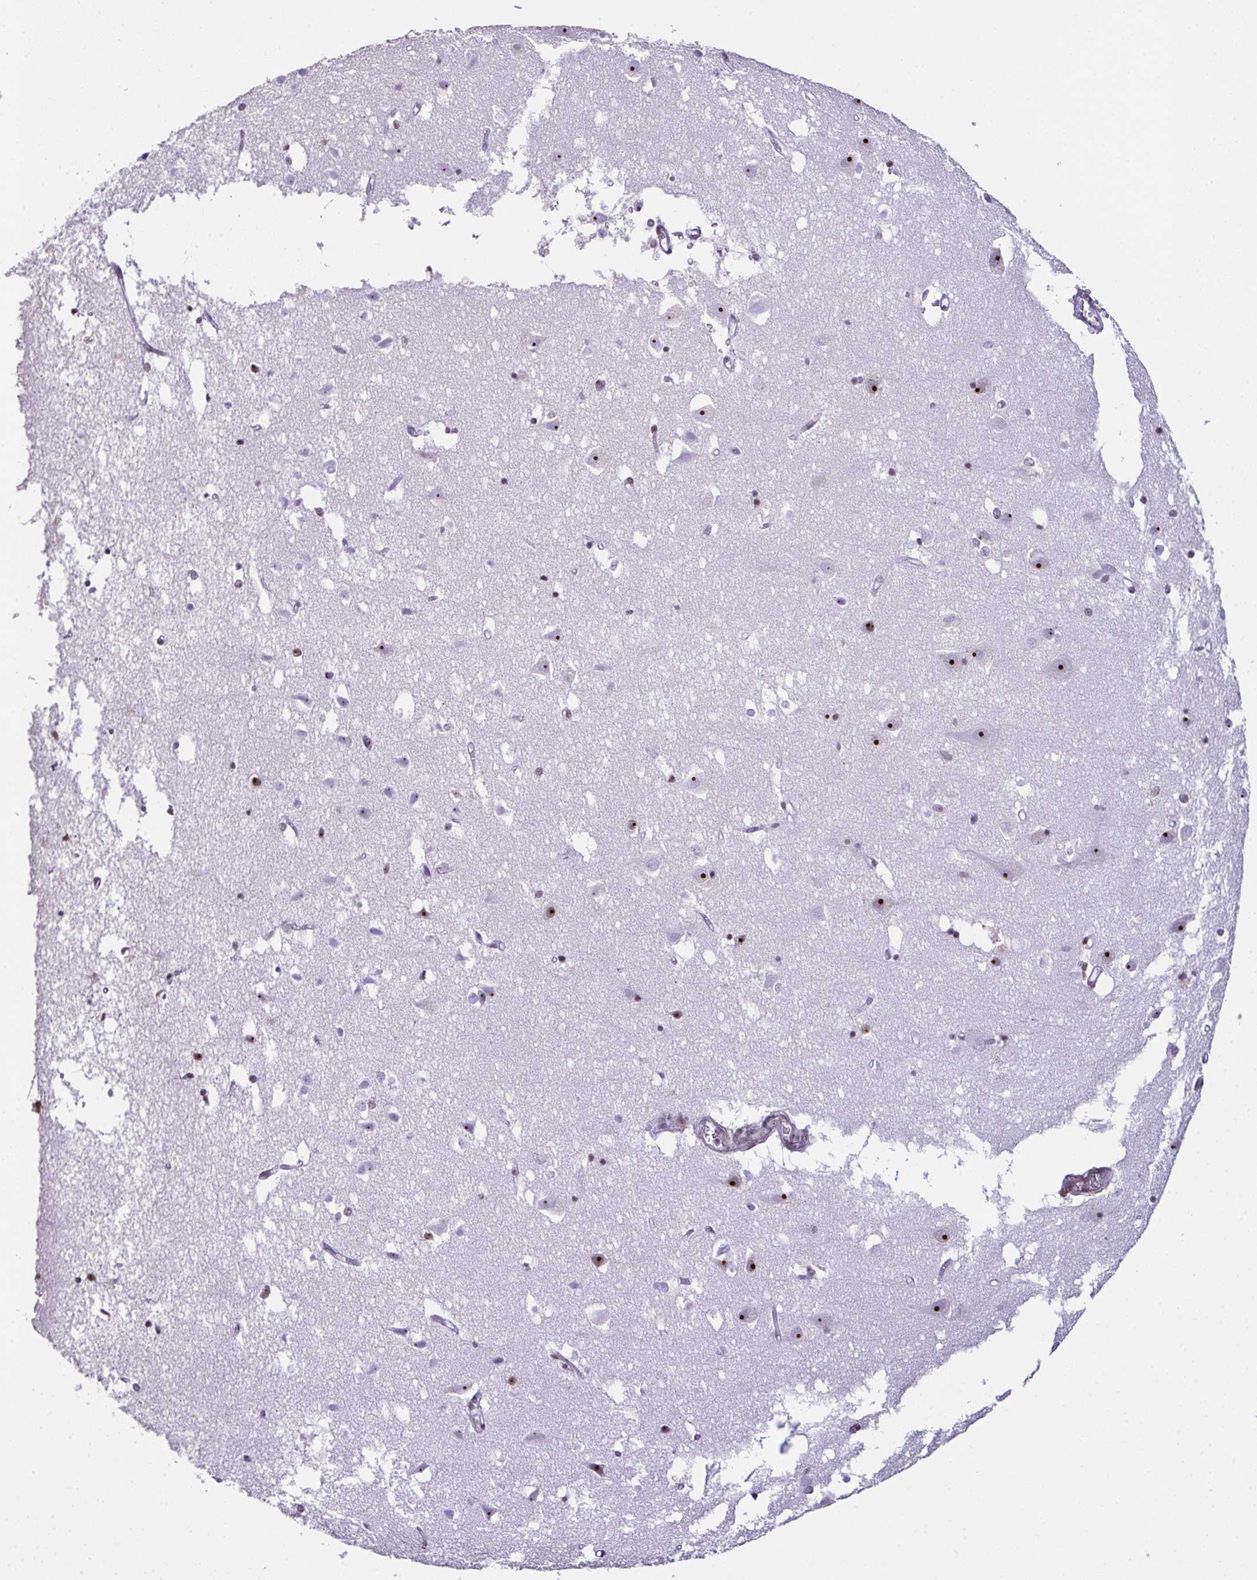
{"staining": {"intensity": "negative", "quantity": "none", "location": "none"}, "tissue": "cerebral cortex", "cell_type": "Endothelial cells", "image_type": "normal", "snomed": [{"axis": "morphology", "description": "Normal tissue, NOS"}, {"axis": "topography", "description": "Cerebral cortex"}], "caption": "IHC of normal cerebral cortex exhibits no staining in endothelial cells.", "gene": "ZNF800", "patient": {"sex": "male", "age": 70}}